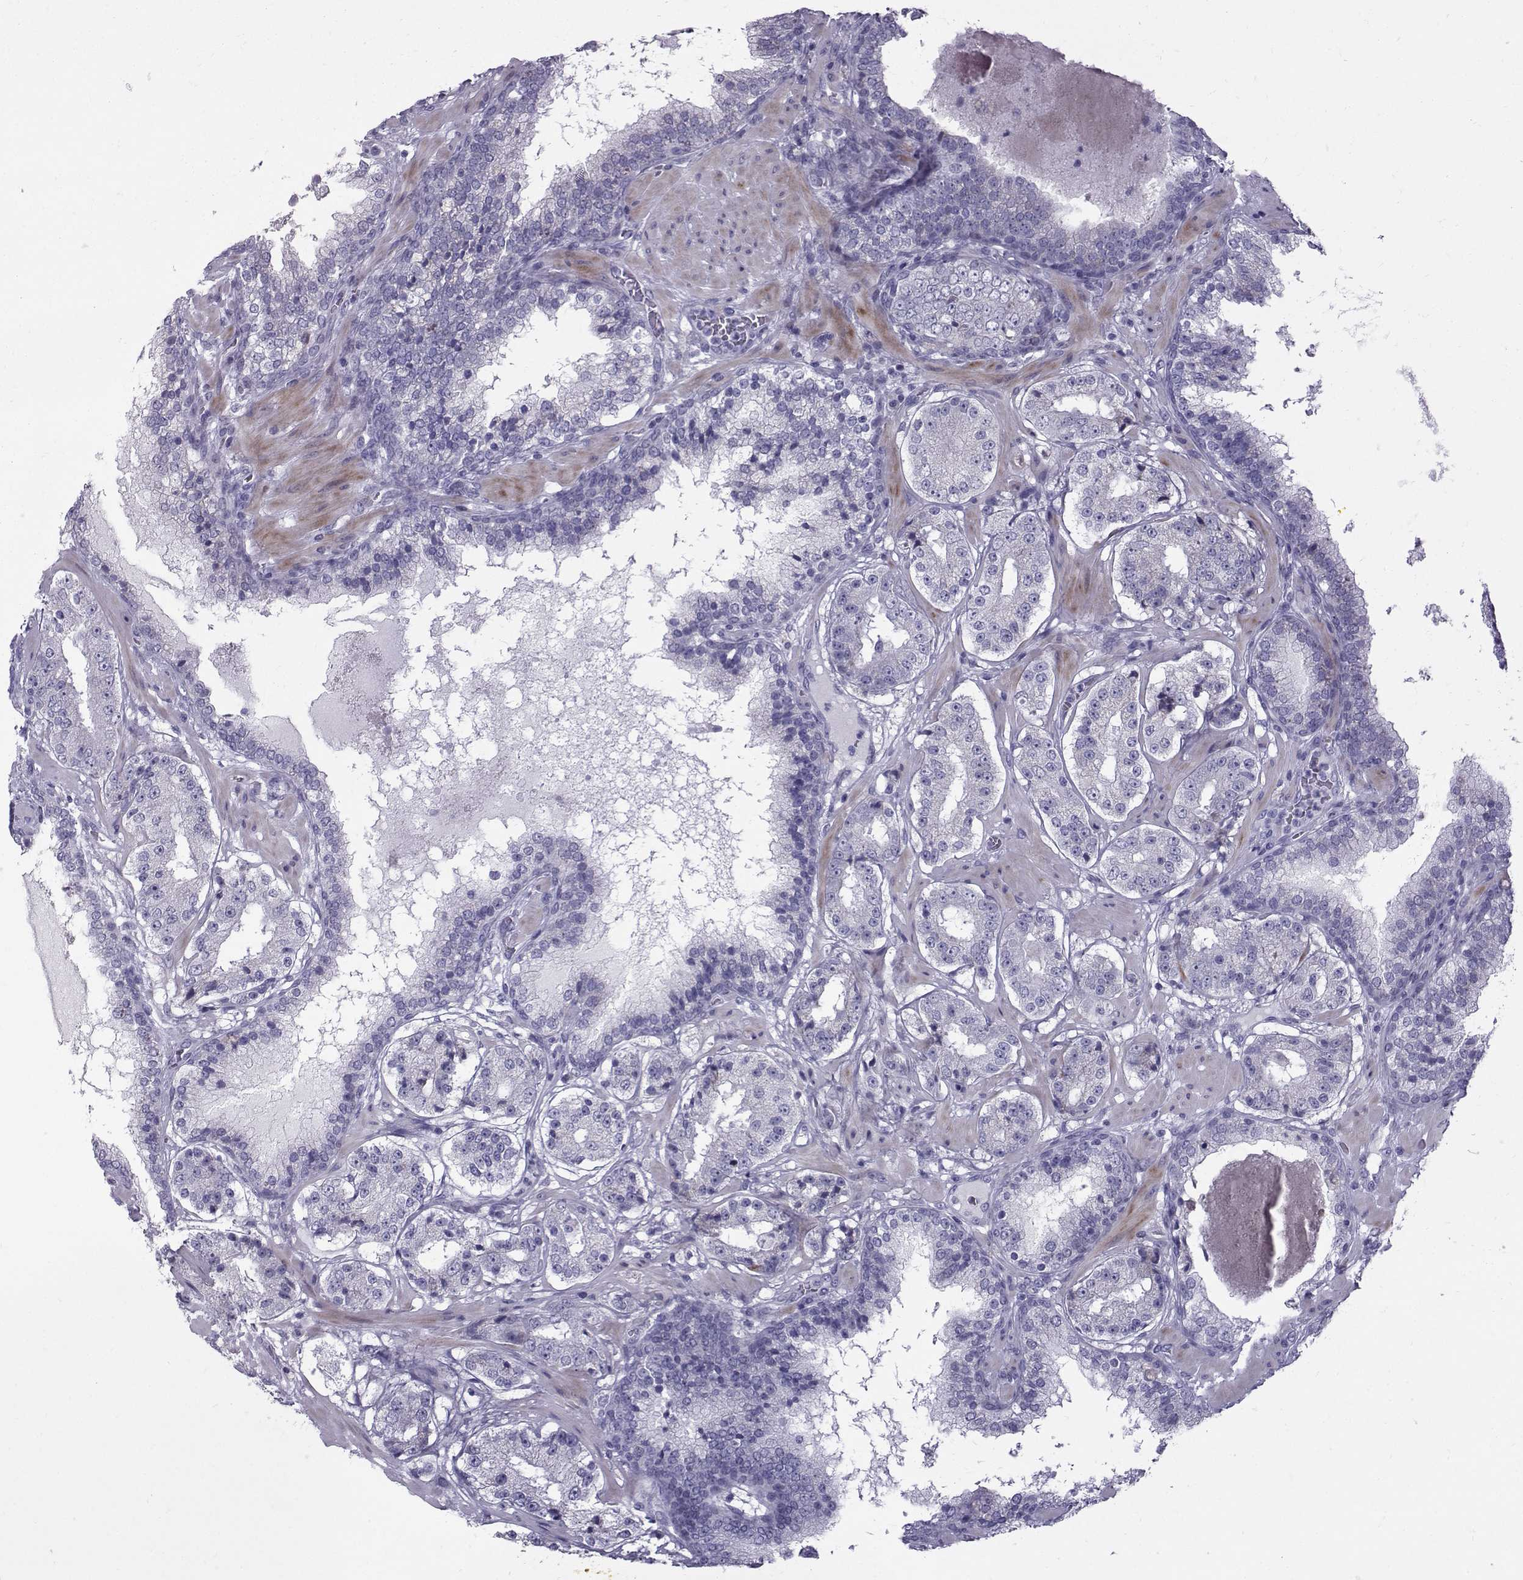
{"staining": {"intensity": "negative", "quantity": "none", "location": "none"}, "tissue": "prostate cancer", "cell_type": "Tumor cells", "image_type": "cancer", "snomed": [{"axis": "morphology", "description": "Adenocarcinoma, Low grade"}, {"axis": "topography", "description": "Prostate"}], "caption": "Protein analysis of prostate cancer (adenocarcinoma (low-grade)) displays no significant staining in tumor cells.", "gene": "DMRT3", "patient": {"sex": "male", "age": 60}}